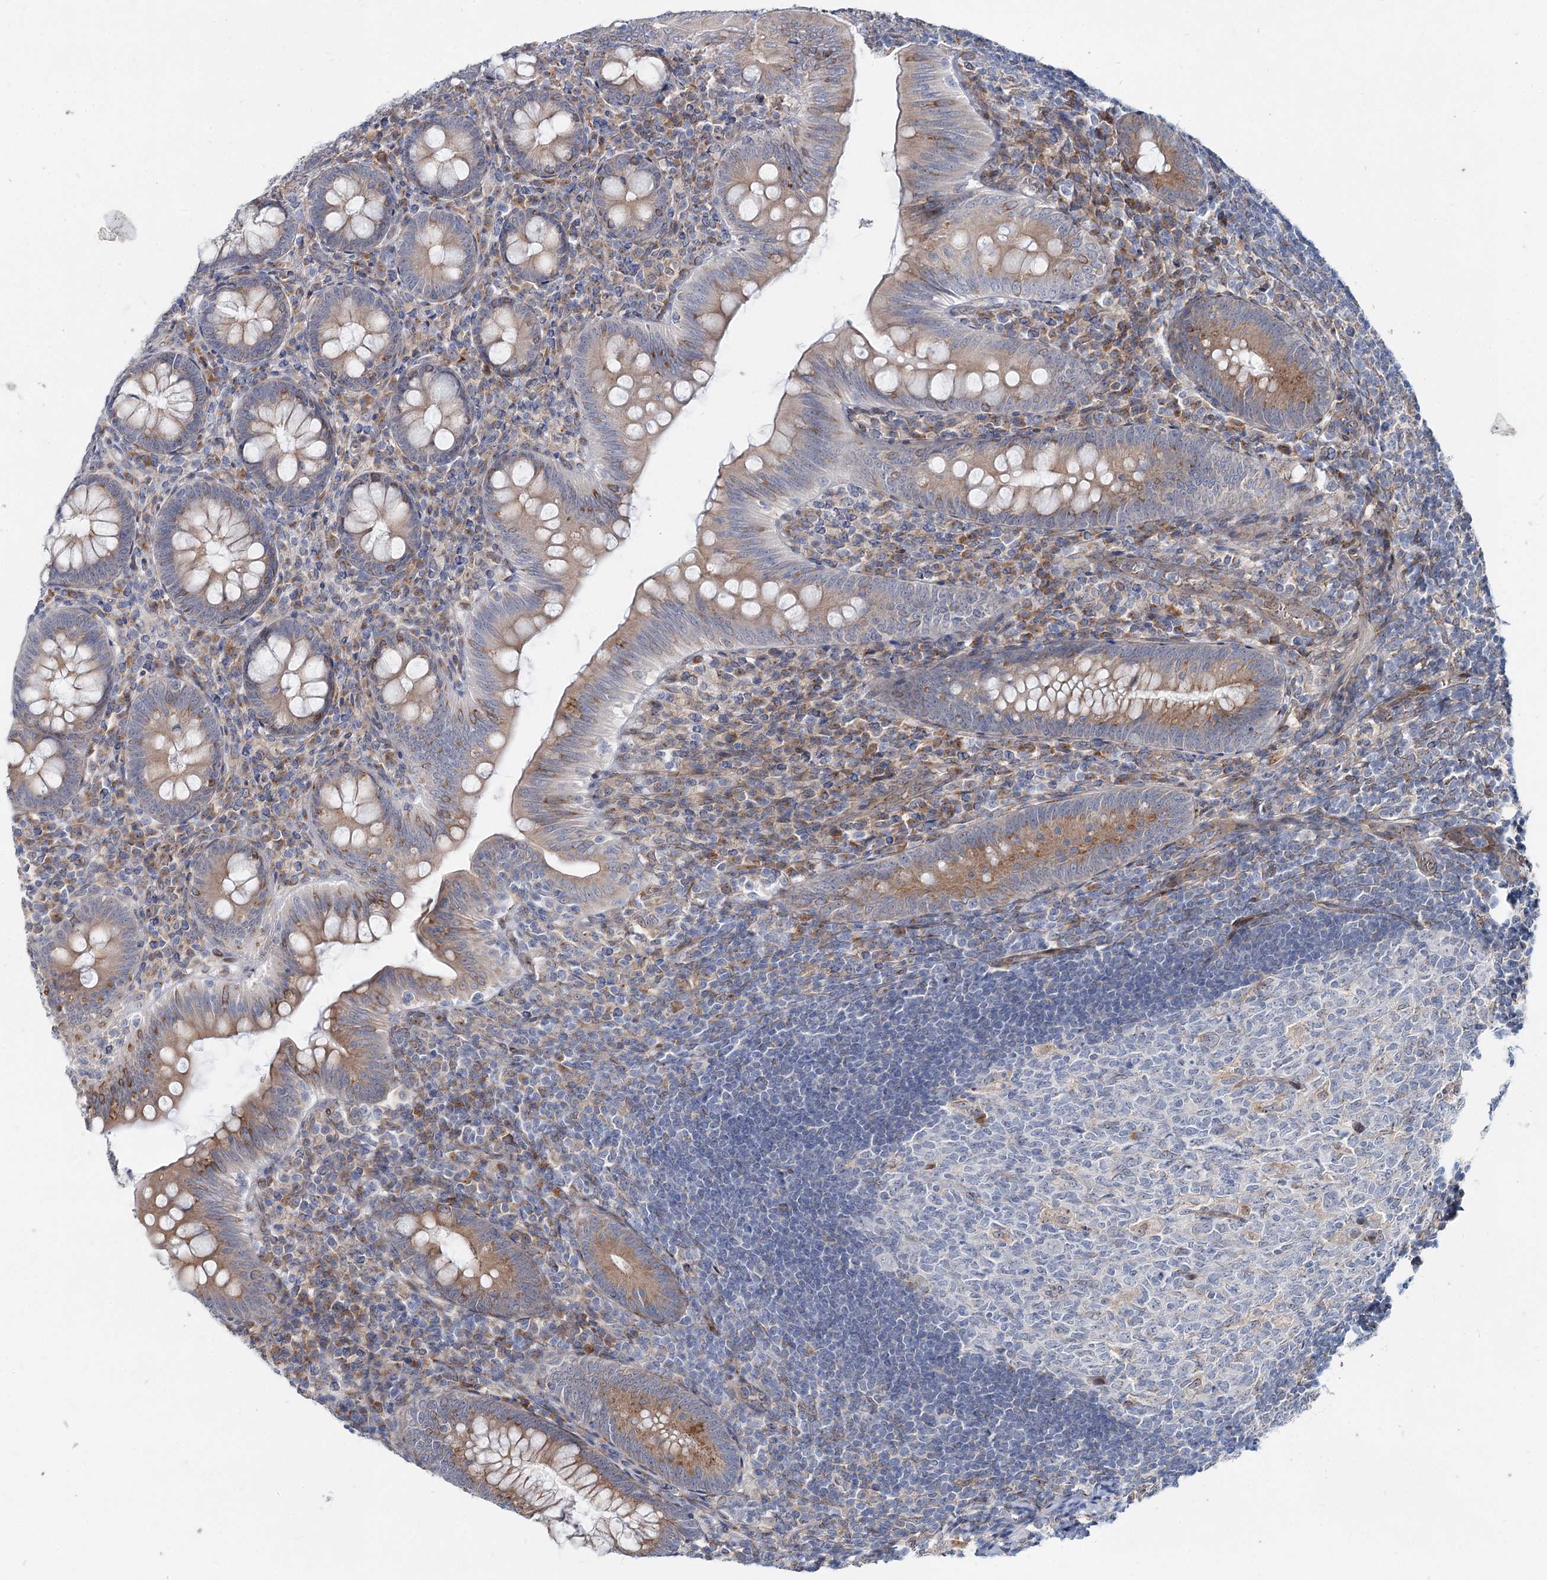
{"staining": {"intensity": "moderate", "quantity": ">75%", "location": "cytoplasmic/membranous"}, "tissue": "appendix", "cell_type": "Glandular cells", "image_type": "normal", "snomed": [{"axis": "morphology", "description": "Normal tissue, NOS"}, {"axis": "topography", "description": "Appendix"}], "caption": "This is an image of IHC staining of normal appendix, which shows moderate staining in the cytoplasmic/membranous of glandular cells.", "gene": "SPART", "patient": {"sex": "male", "age": 14}}